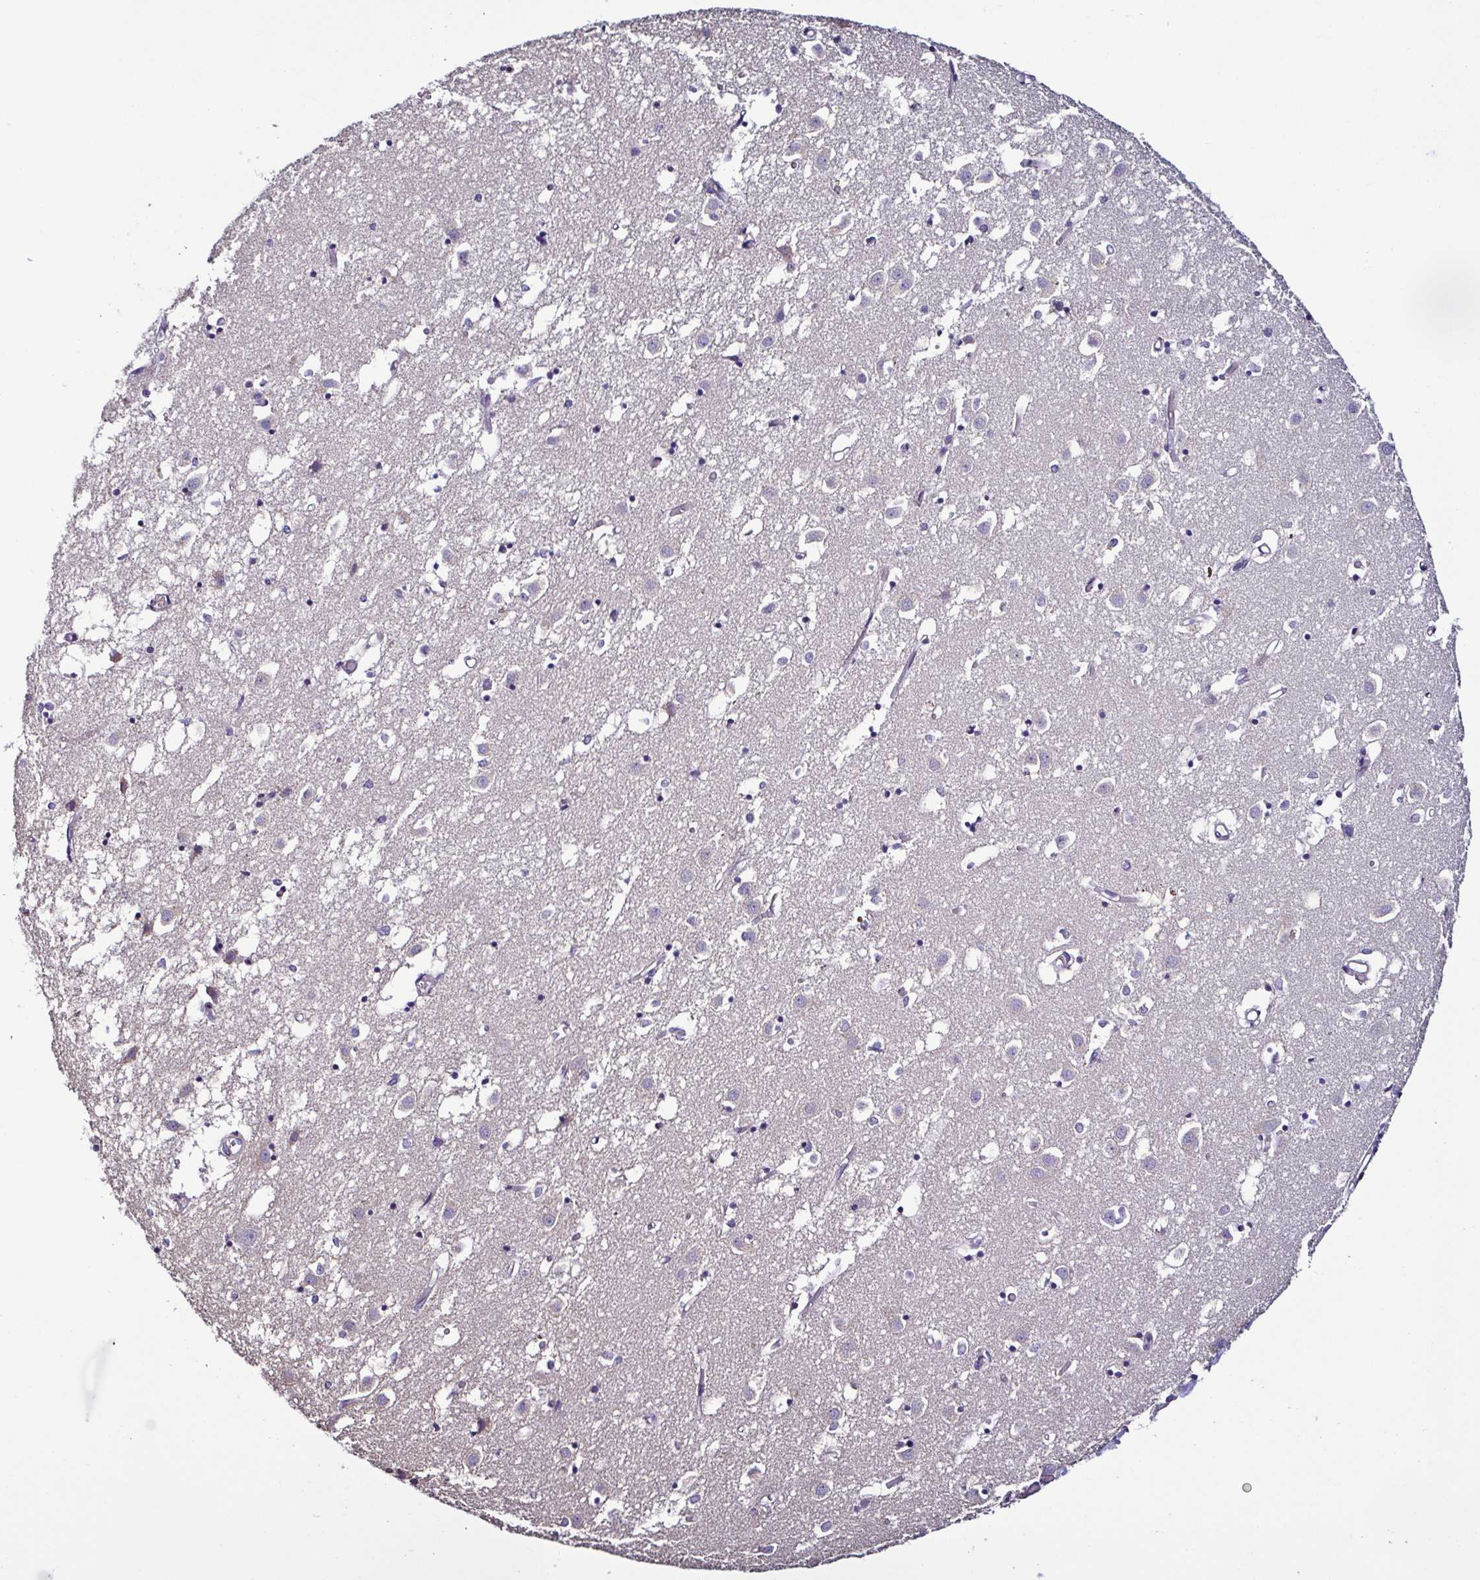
{"staining": {"intensity": "negative", "quantity": "none", "location": "none"}, "tissue": "caudate", "cell_type": "Glial cells", "image_type": "normal", "snomed": [{"axis": "morphology", "description": "Normal tissue, NOS"}, {"axis": "topography", "description": "Lateral ventricle wall"}], "caption": "Immunohistochemistry histopathology image of benign caudate: caudate stained with DAB (3,3'-diaminobenzidine) reveals no significant protein positivity in glial cells.", "gene": "TNNT2", "patient": {"sex": "male", "age": 70}}